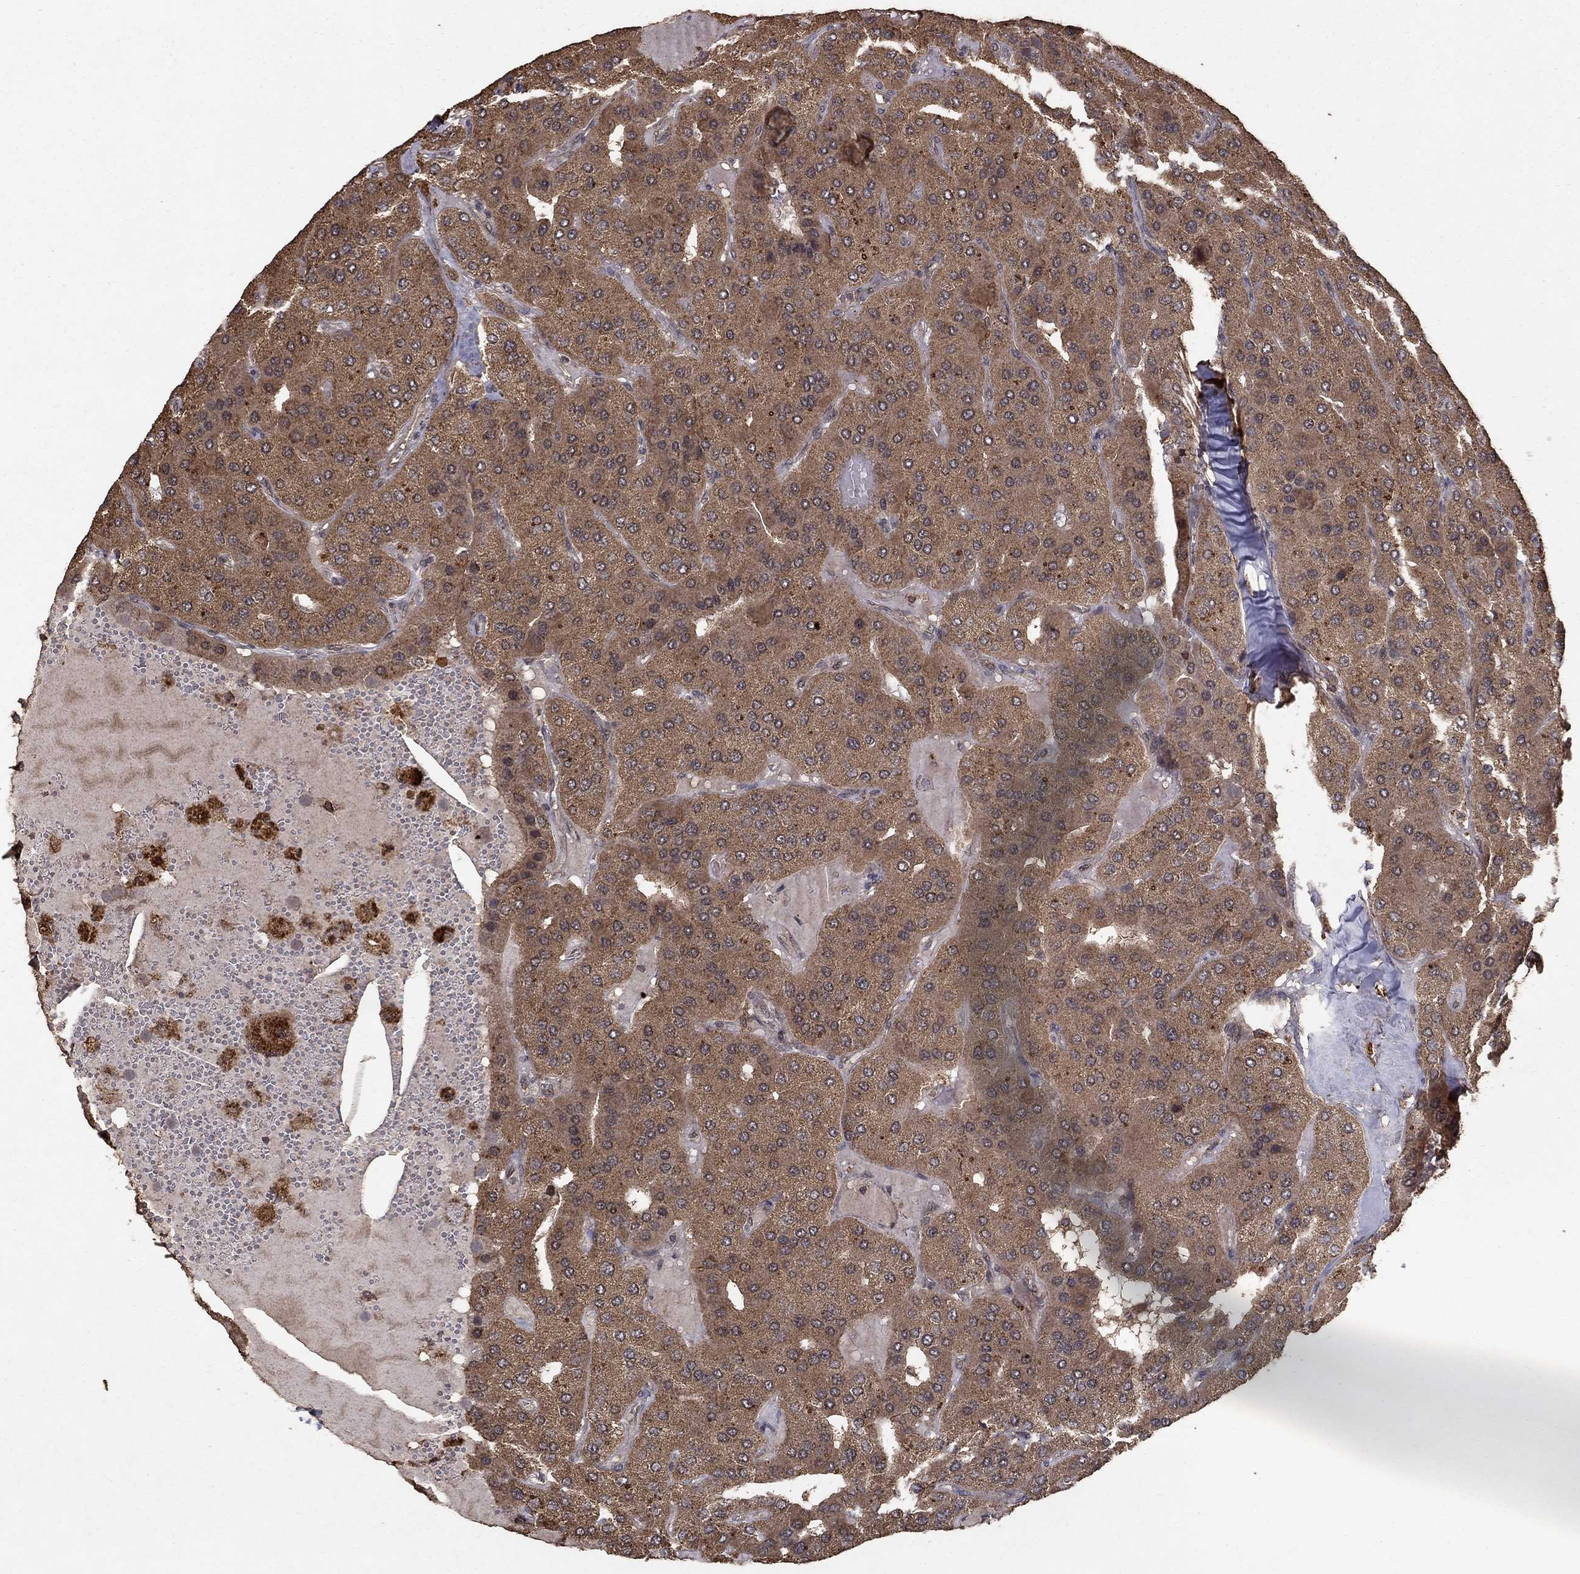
{"staining": {"intensity": "moderate", "quantity": ">75%", "location": "cytoplasmic/membranous"}, "tissue": "parathyroid gland", "cell_type": "Glandular cells", "image_type": "normal", "snomed": [{"axis": "morphology", "description": "Normal tissue, NOS"}, {"axis": "morphology", "description": "Adenoma, NOS"}, {"axis": "topography", "description": "Parathyroid gland"}], "caption": "Glandular cells exhibit moderate cytoplasmic/membranous staining in approximately >75% of cells in normal parathyroid gland.", "gene": "PRDM1", "patient": {"sex": "female", "age": 86}}